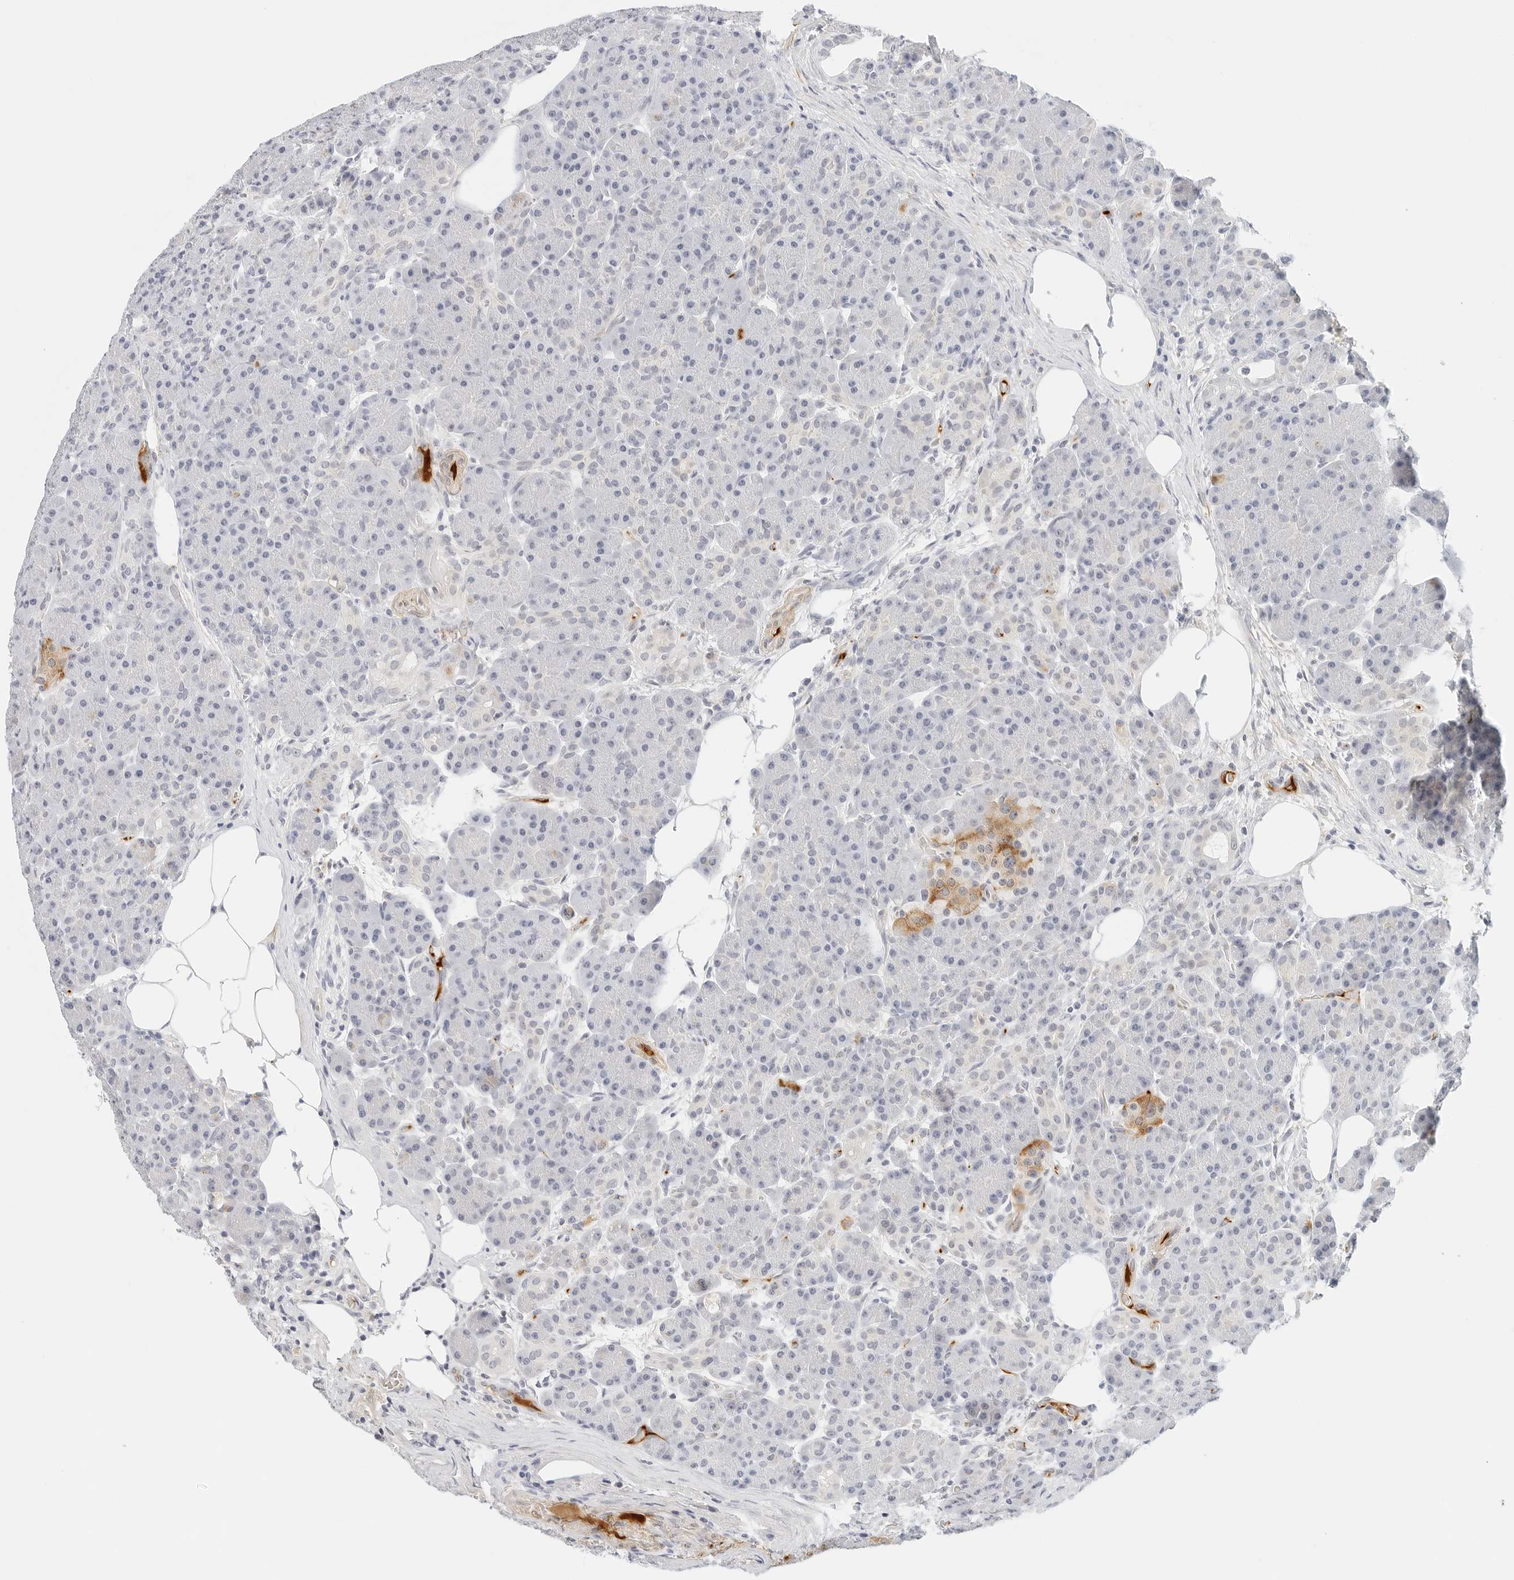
{"staining": {"intensity": "negative", "quantity": "none", "location": "none"}, "tissue": "pancreas", "cell_type": "Exocrine glandular cells", "image_type": "normal", "snomed": [{"axis": "morphology", "description": "Normal tissue, NOS"}, {"axis": "topography", "description": "Pancreas"}], "caption": "This is an immunohistochemistry photomicrograph of normal human pancreas. There is no expression in exocrine glandular cells.", "gene": "PKDCC", "patient": {"sex": "male", "age": 63}}